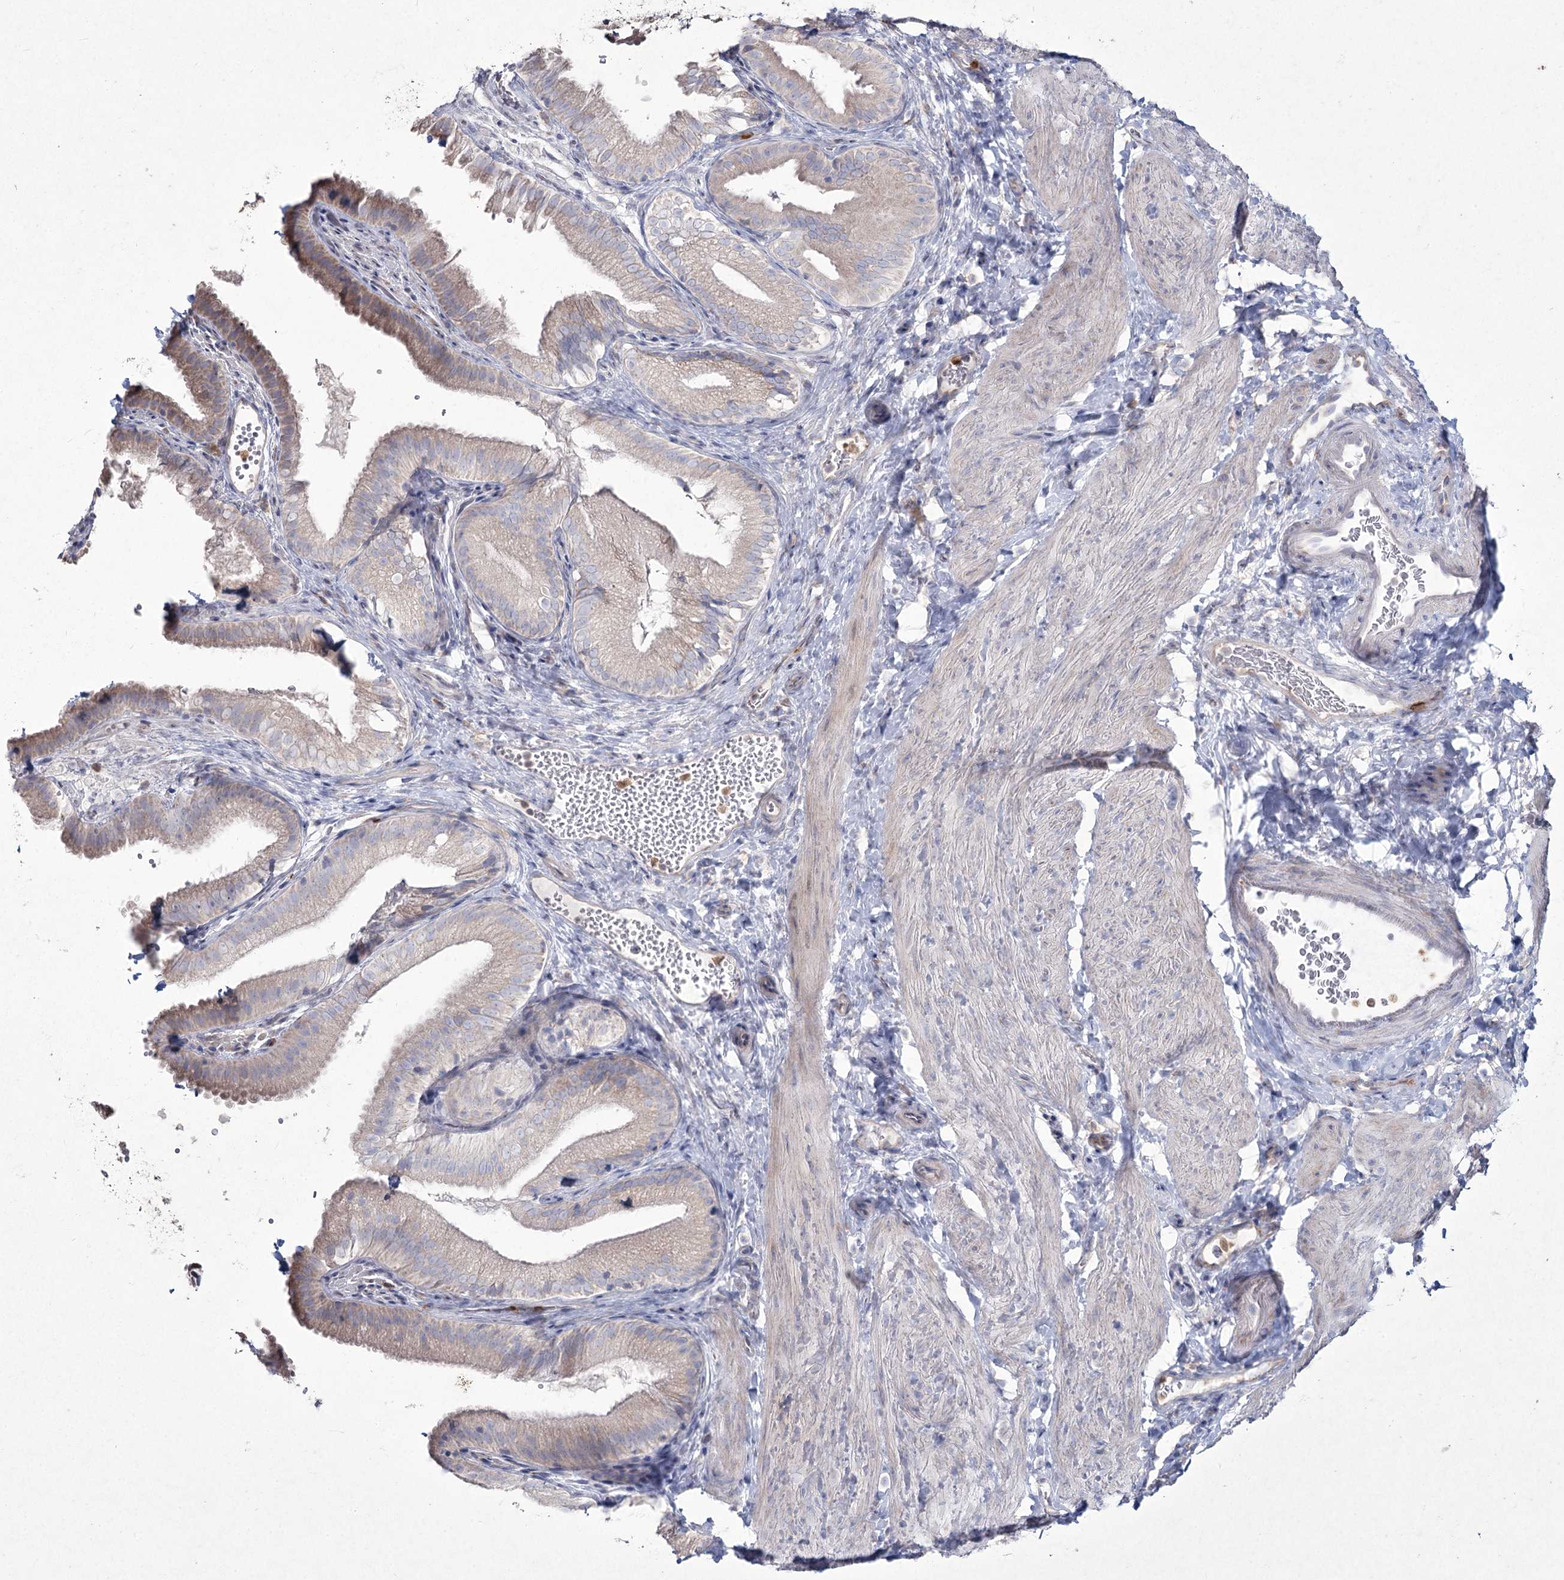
{"staining": {"intensity": "weak", "quantity": "<25%", "location": "cytoplasmic/membranous"}, "tissue": "gallbladder", "cell_type": "Glandular cells", "image_type": "normal", "snomed": [{"axis": "morphology", "description": "Normal tissue, NOS"}, {"axis": "topography", "description": "Gallbladder"}], "caption": "Protein analysis of unremarkable gallbladder exhibits no significant positivity in glandular cells. Nuclei are stained in blue.", "gene": "NIPAL4", "patient": {"sex": "female", "age": 30}}